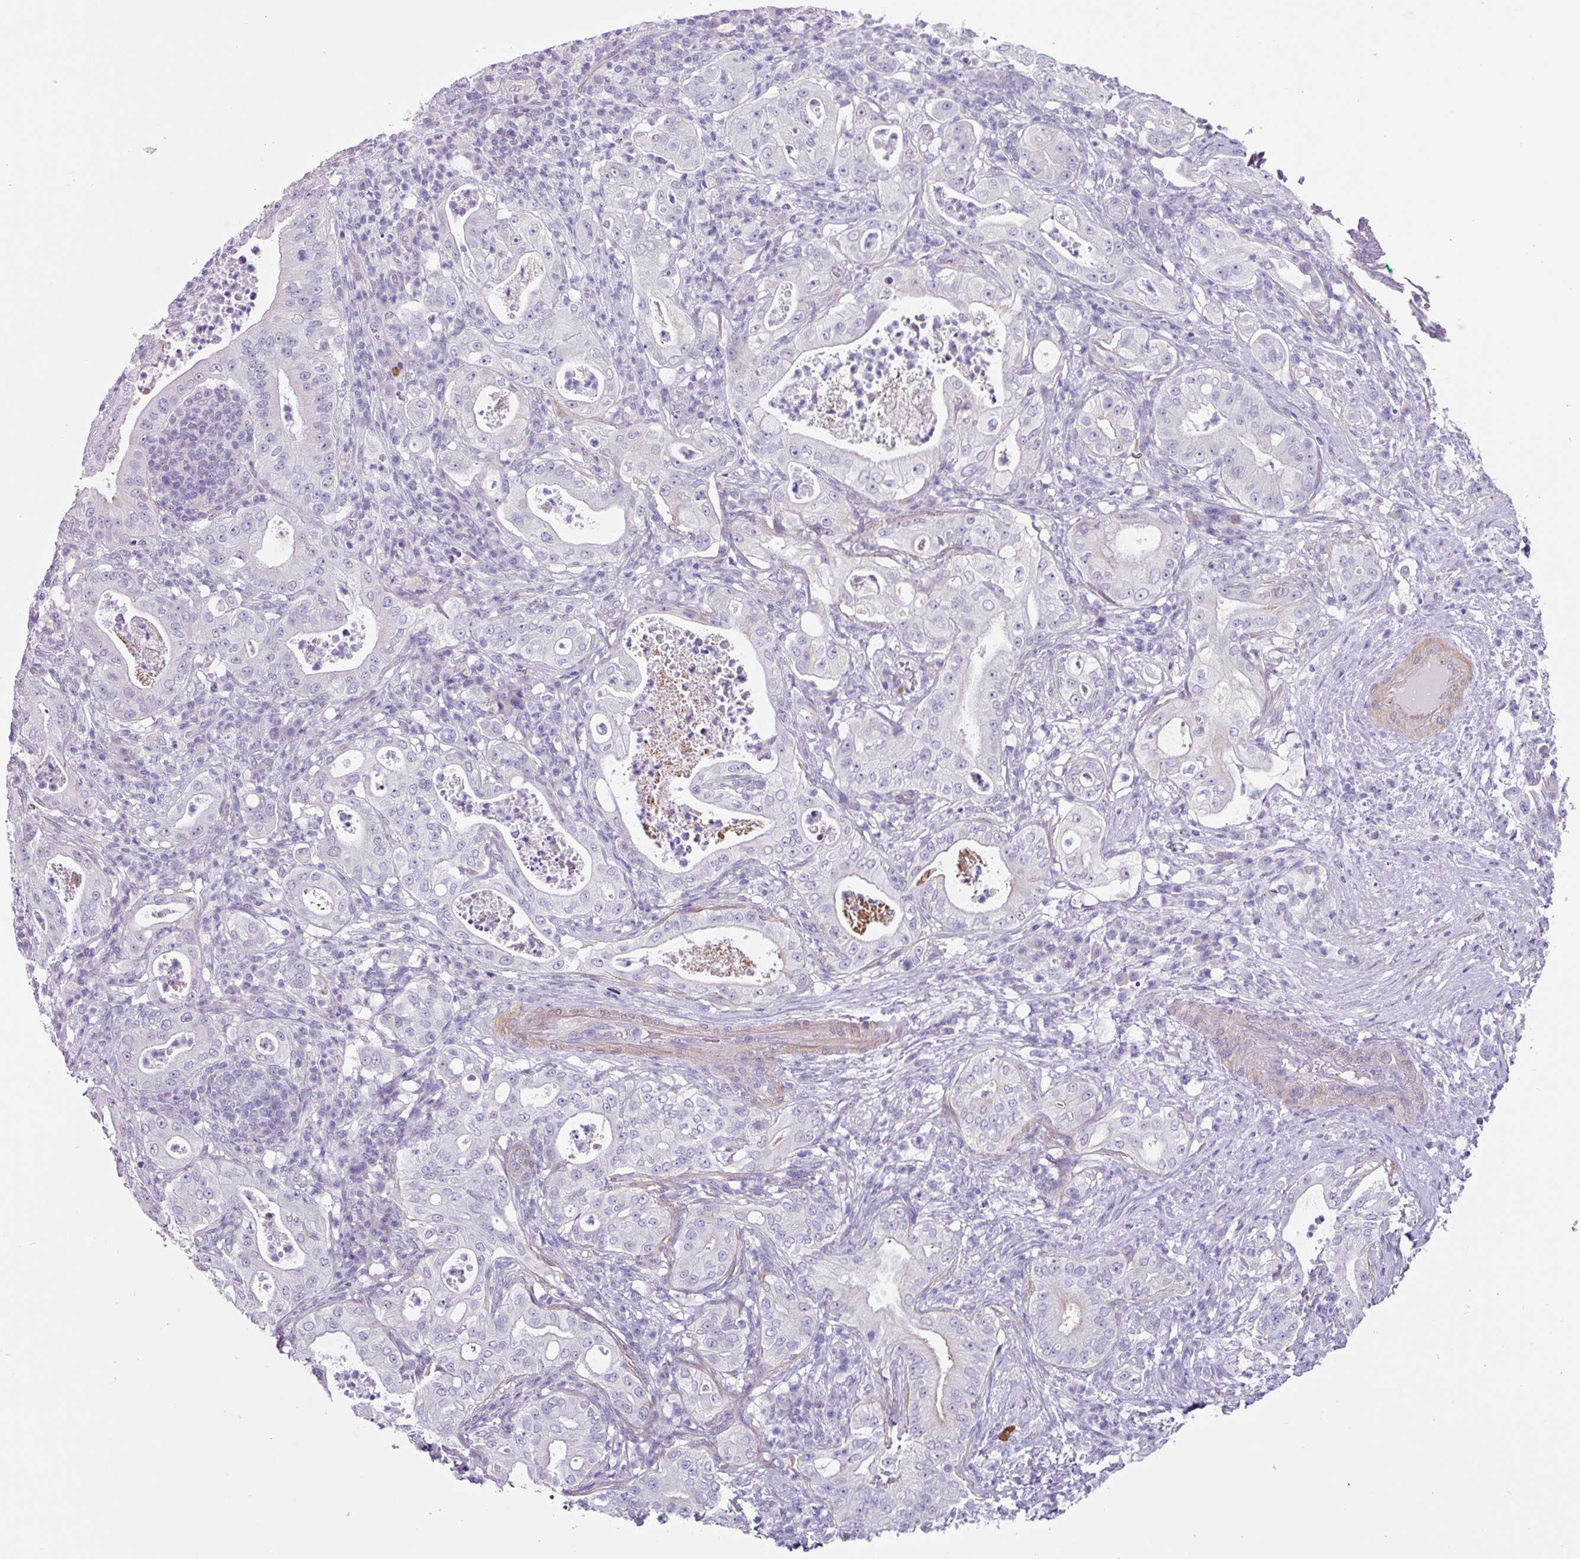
{"staining": {"intensity": "negative", "quantity": "none", "location": "none"}, "tissue": "pancreatic cancer", "cell_type": "Tumor cells", "image_type": "cancer", "snomed": [{"axis": "morphology", "description": "Adenocarcinoma, NOS"}, {"axis": "topography", "description": "Pancreas"}], "caption": "Protein analysis of adenocarcinoma (pancreatic) demonstrates no significant expression in tumor cells.", "gene": "OTX1", "patient": {"sex": "male", "age": 71}}